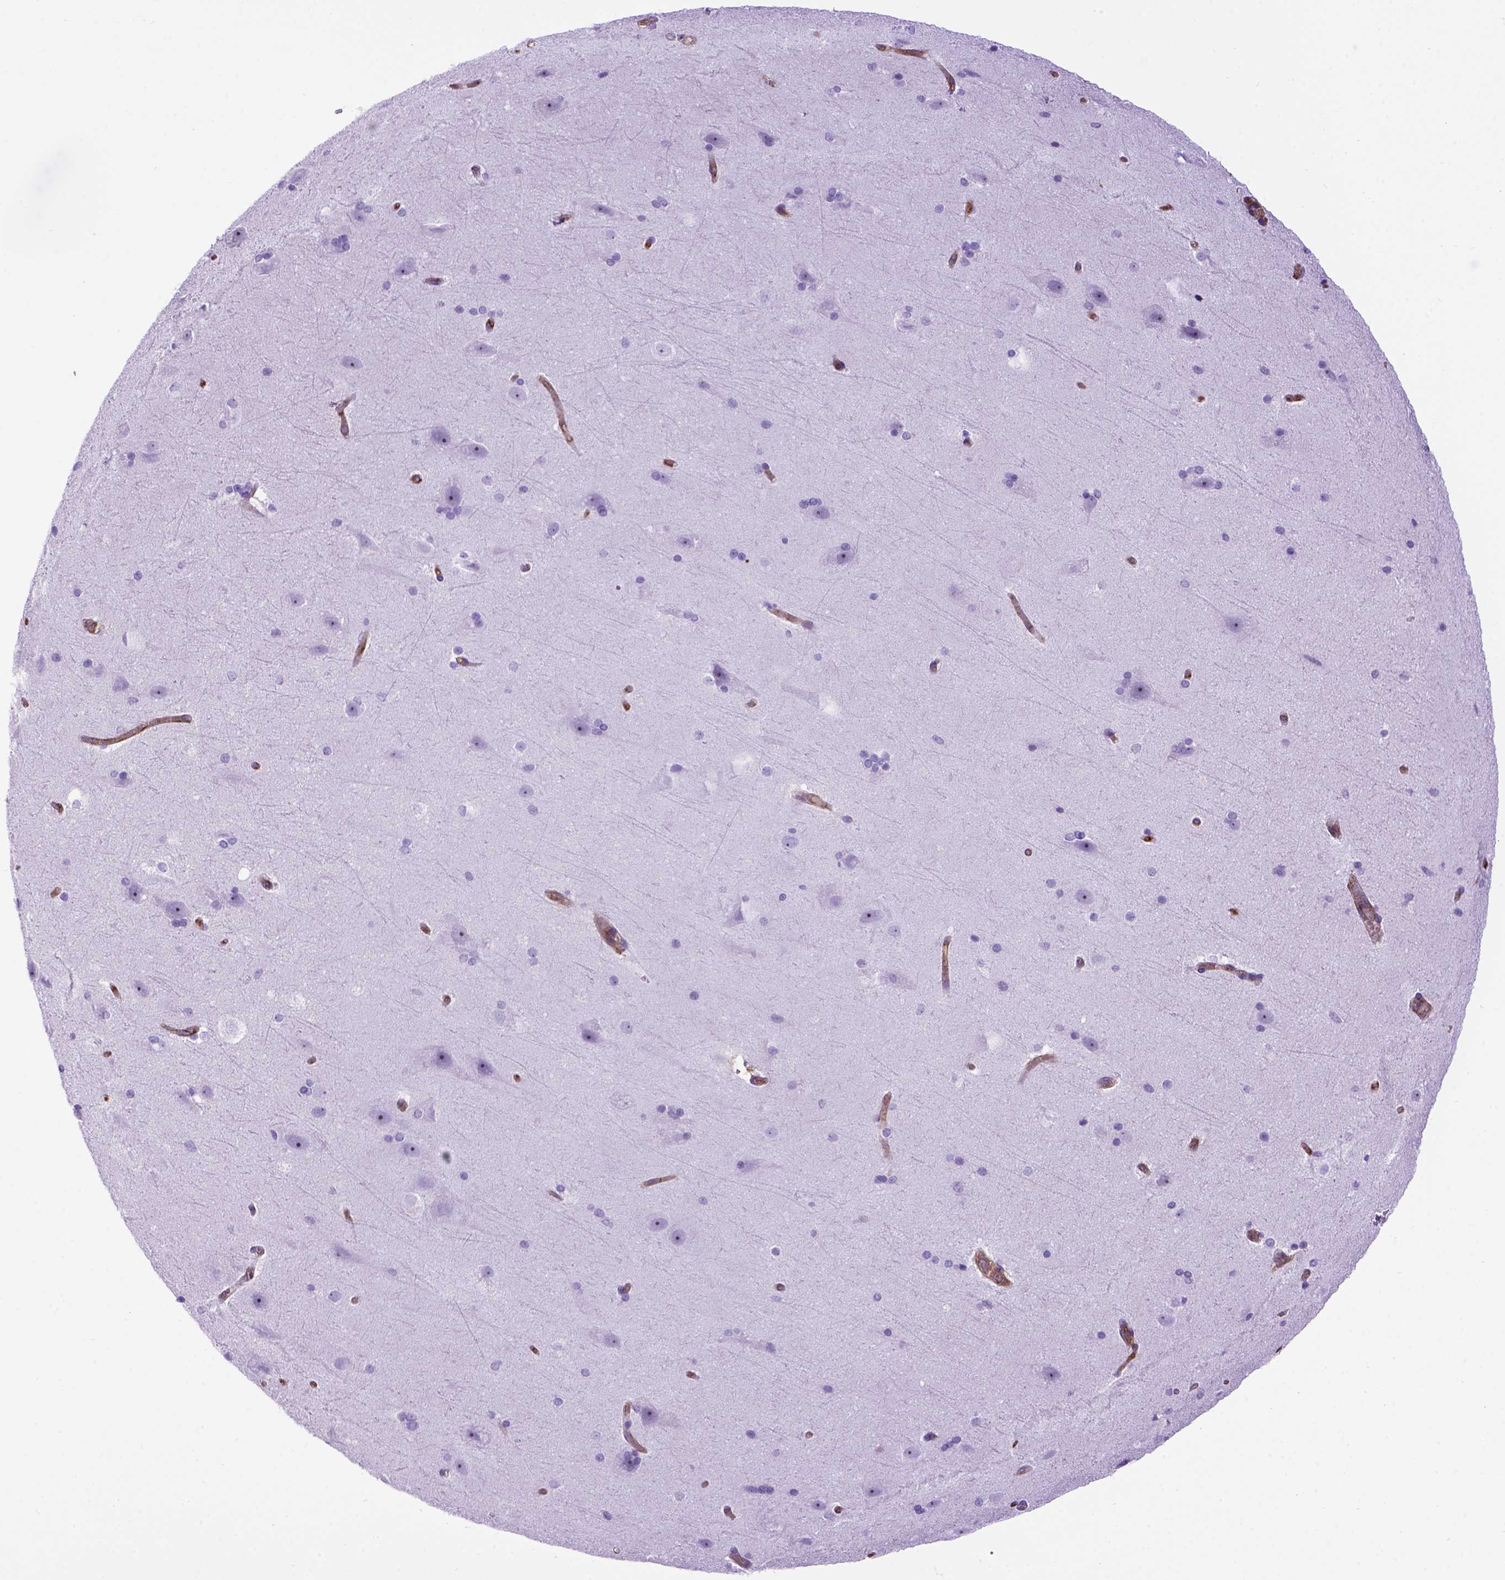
{"staining": {"intensity": "negative", "quantity": "none", "location": "none"}, "tissue": "hippocampus", "cell_type": "Glial cells", "image_type": "normal", "snomed": [{"axis": "morphology", "description": "Normal tissue, NOS"}, {"axis": "topography", "description": "Cerebral cortex"}, {"axis": "topography", "description": "Hippocampus"}], "caption": "High power microscopy photomicrograph of an immunohistochemistry (IHC) micrograph of benign hippocampus, revealing no significant expression in glial cells. (DAB immunohistochemistry, high magnification).", "gene": "ENG", "patient": {"sex": "female", "age": 19}}